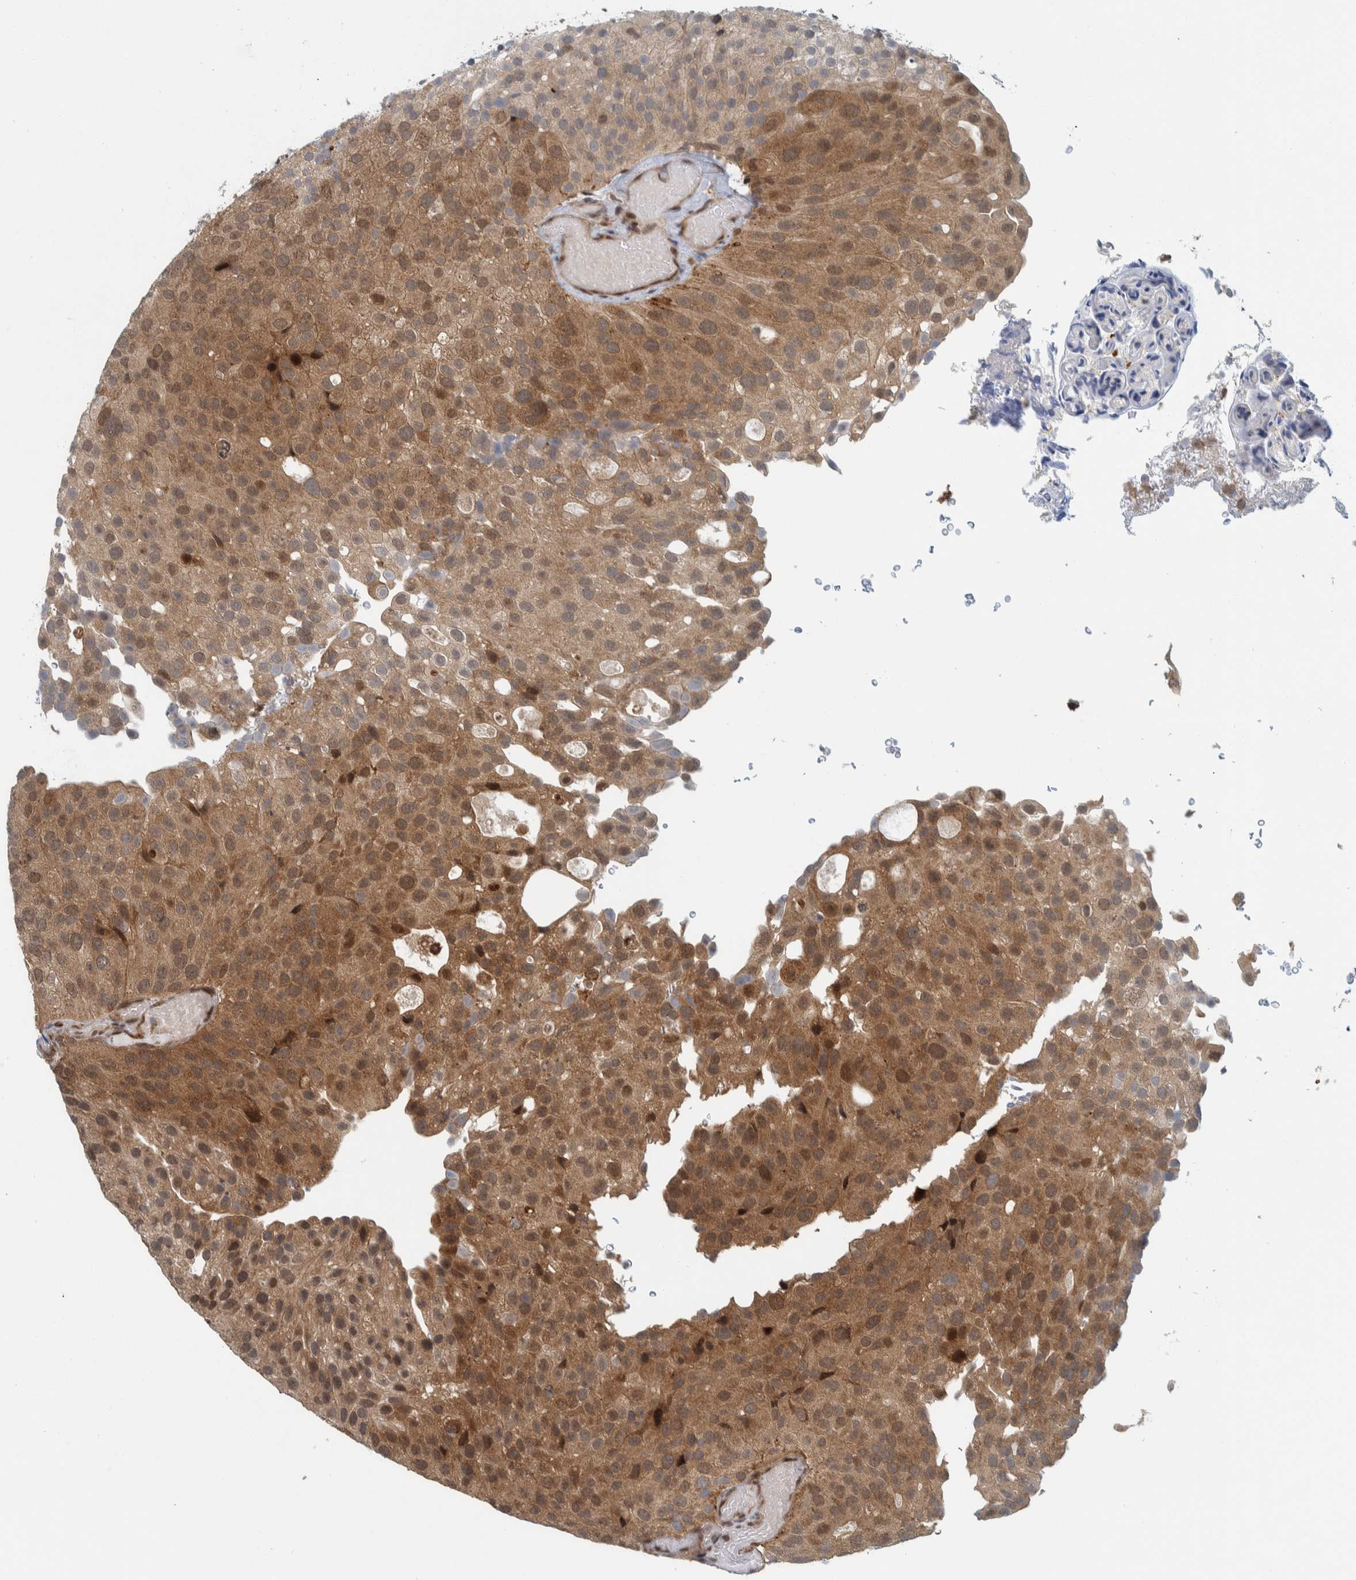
{"staining": {"intensity": "moderate", "quantity": ">75%", "location": "cytoplasmic/membranous"}, "tissue": "urothelial cancer", "cell_type": "Tumor cells", "image_type": "cancer", "snomed": [{"axis": "morphology", "description": "Urothelial carcinoma, Low grade"}, {"axis": "topography", "description": "Urinary bladder"}], "caption": "Tumor cells demonstrate medium levels of moderate cytoplasmic/membranous staining in about >75% of cells in human low-grade urothelial carcinoma.", "gene": "COPS3", "patient": {"sex": "male", "age": 78}}